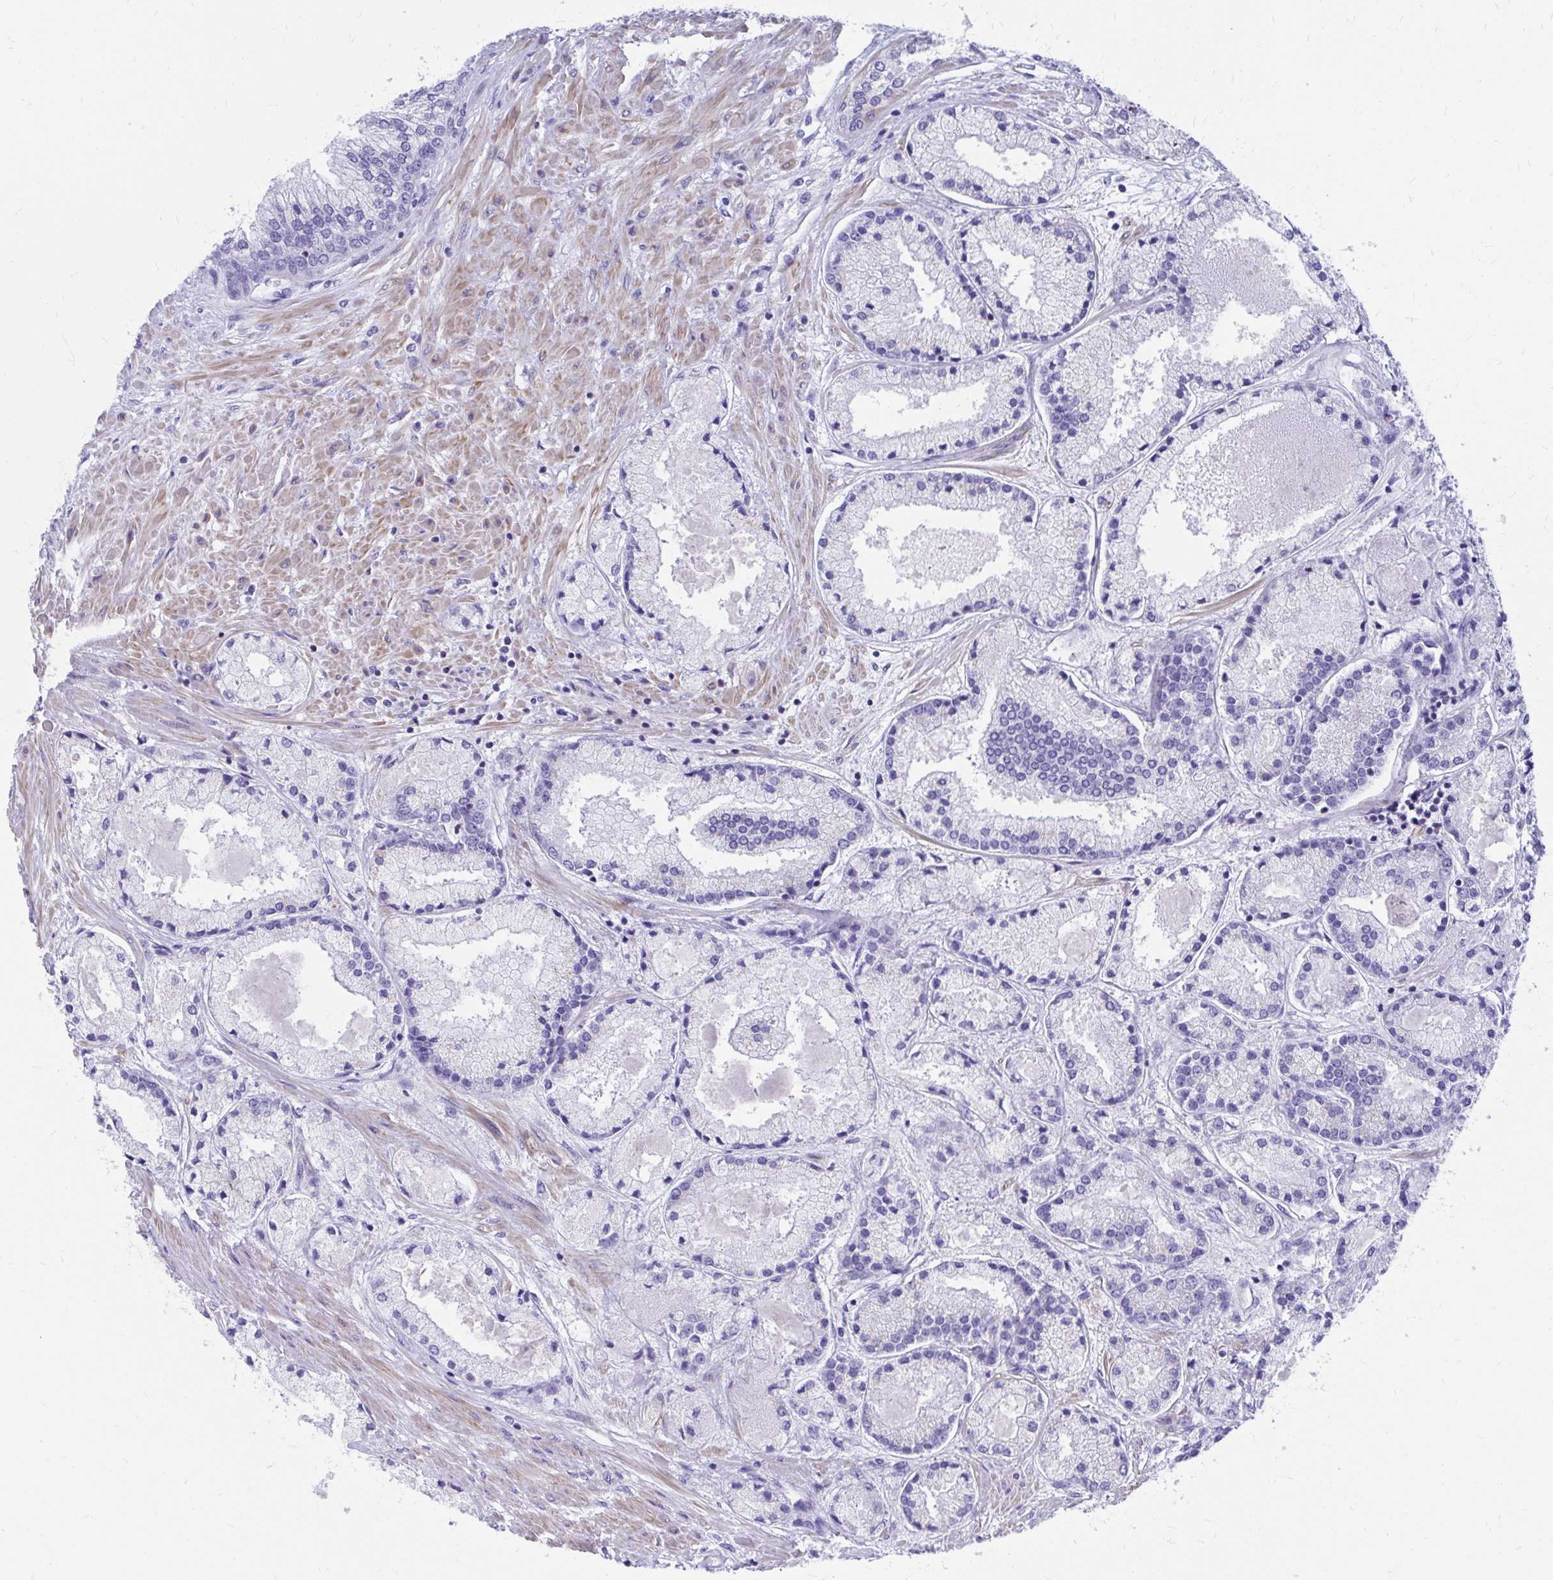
{"staining": {"intensity": "negative", "quantity": "none", "location": "none"}, "tissue": "prostate cancer", "cell_type": "Tumor cells", "image_type": "cancer", "snomed": [{"axis": "morphology", "description": "Adenocarcinoma, High grade"}, {"axis": "topography", "description": "Prostate"}], "caption": "Adenocarcinoma (high-grade) (prostate) was stained to show a protein in brown. There is no significant expression in tumor cells.", "gene": "RUNX3", "patient": {"sex": "male", "age": 67}}